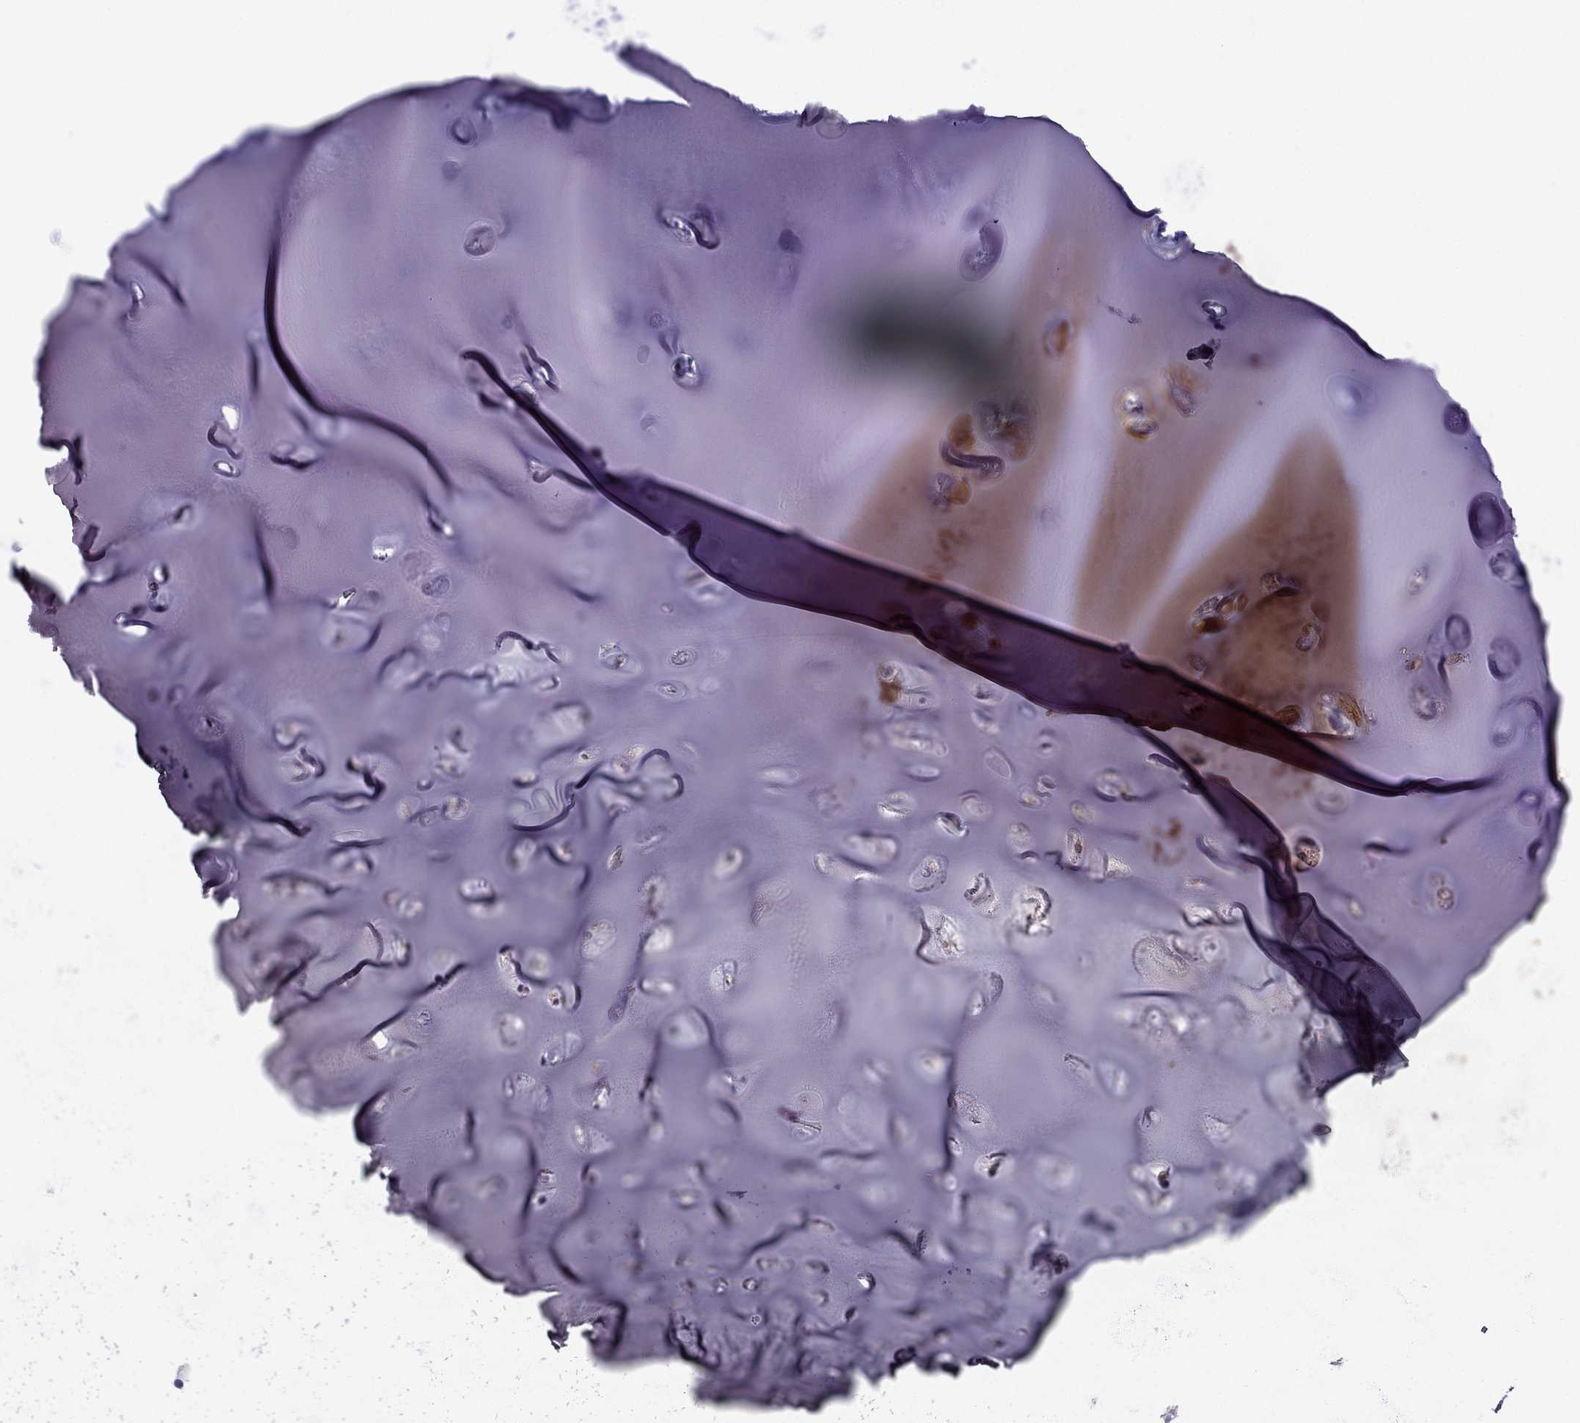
{"staining": {"intensity": "negative", "quantity": "none", "location": "none"}, "tissue": "soft tissue", "cell_type": "Chondrocytes", "image_type": "normal", "snomed": [{"axis": "morphology", "description": "Normal tissue, NOS"}, {"axis": "topography", "description": "Cartilage tissue"}], "caption": "Chondrocytes are negative for brown protein staining in normal soft tissue.", "gene": "AAK1", "patient": {"sex": "male", "age": 81}}